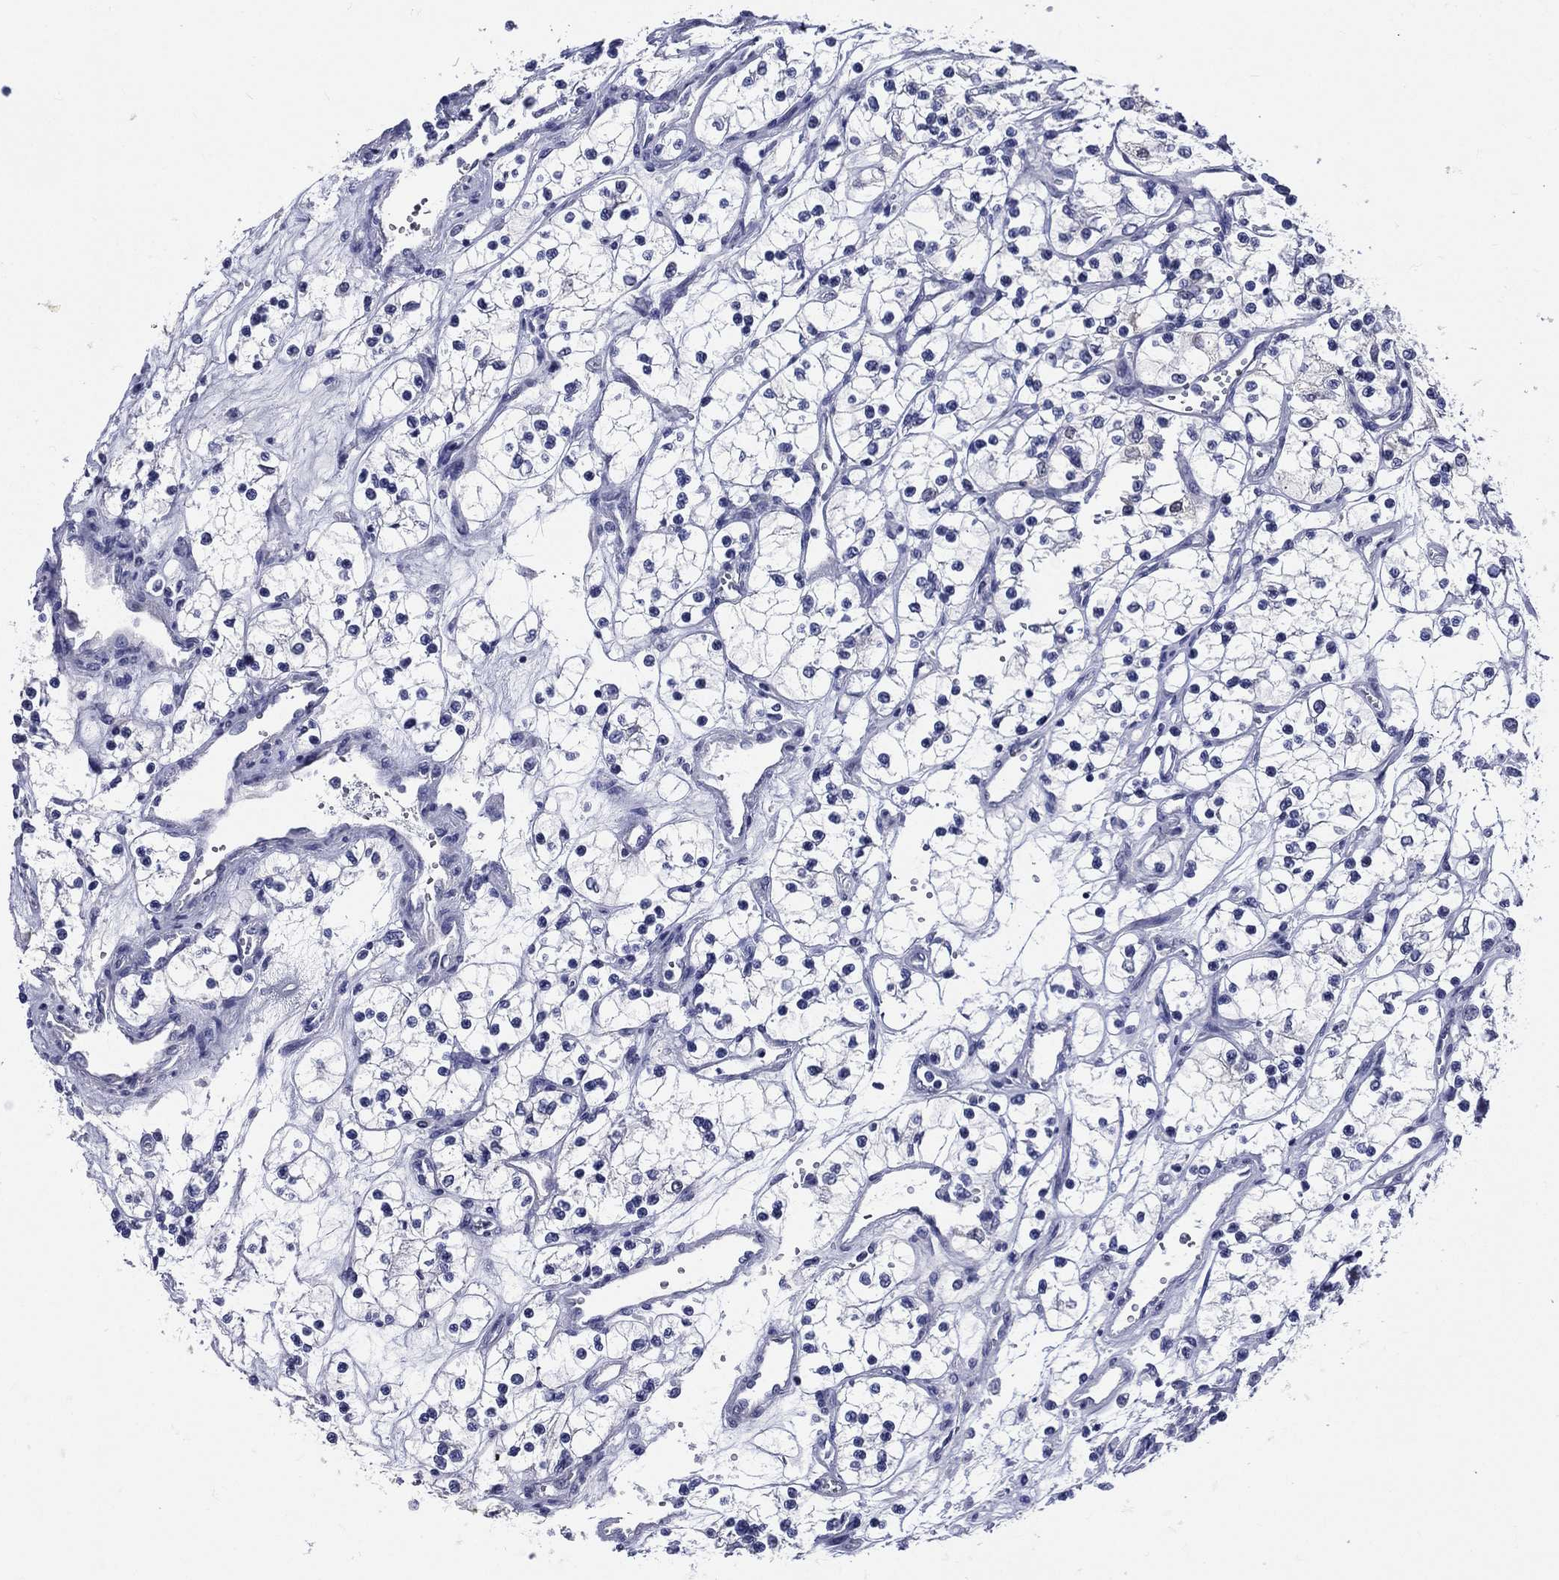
{"staining": {"intensity": "negative", "quantity": "none", "location": "none"}, "tissue": "renal cancer", "cell_type": "Tumor cells", "image_type": "cancer", "snomed": [{"axis": "morphology", "description": "Adenocarcinoma, NOS"}, {"axis": "topography", "description": "Kidney"}], "caption": "High power microscopy photomicrograph of an immunohistochemistry micrograph of renal cancer (adenocarcinoma), revealing no significant expression in tumor cells.", "gene": "DPYS", "patient": {"sex": "female", "age": 69}}